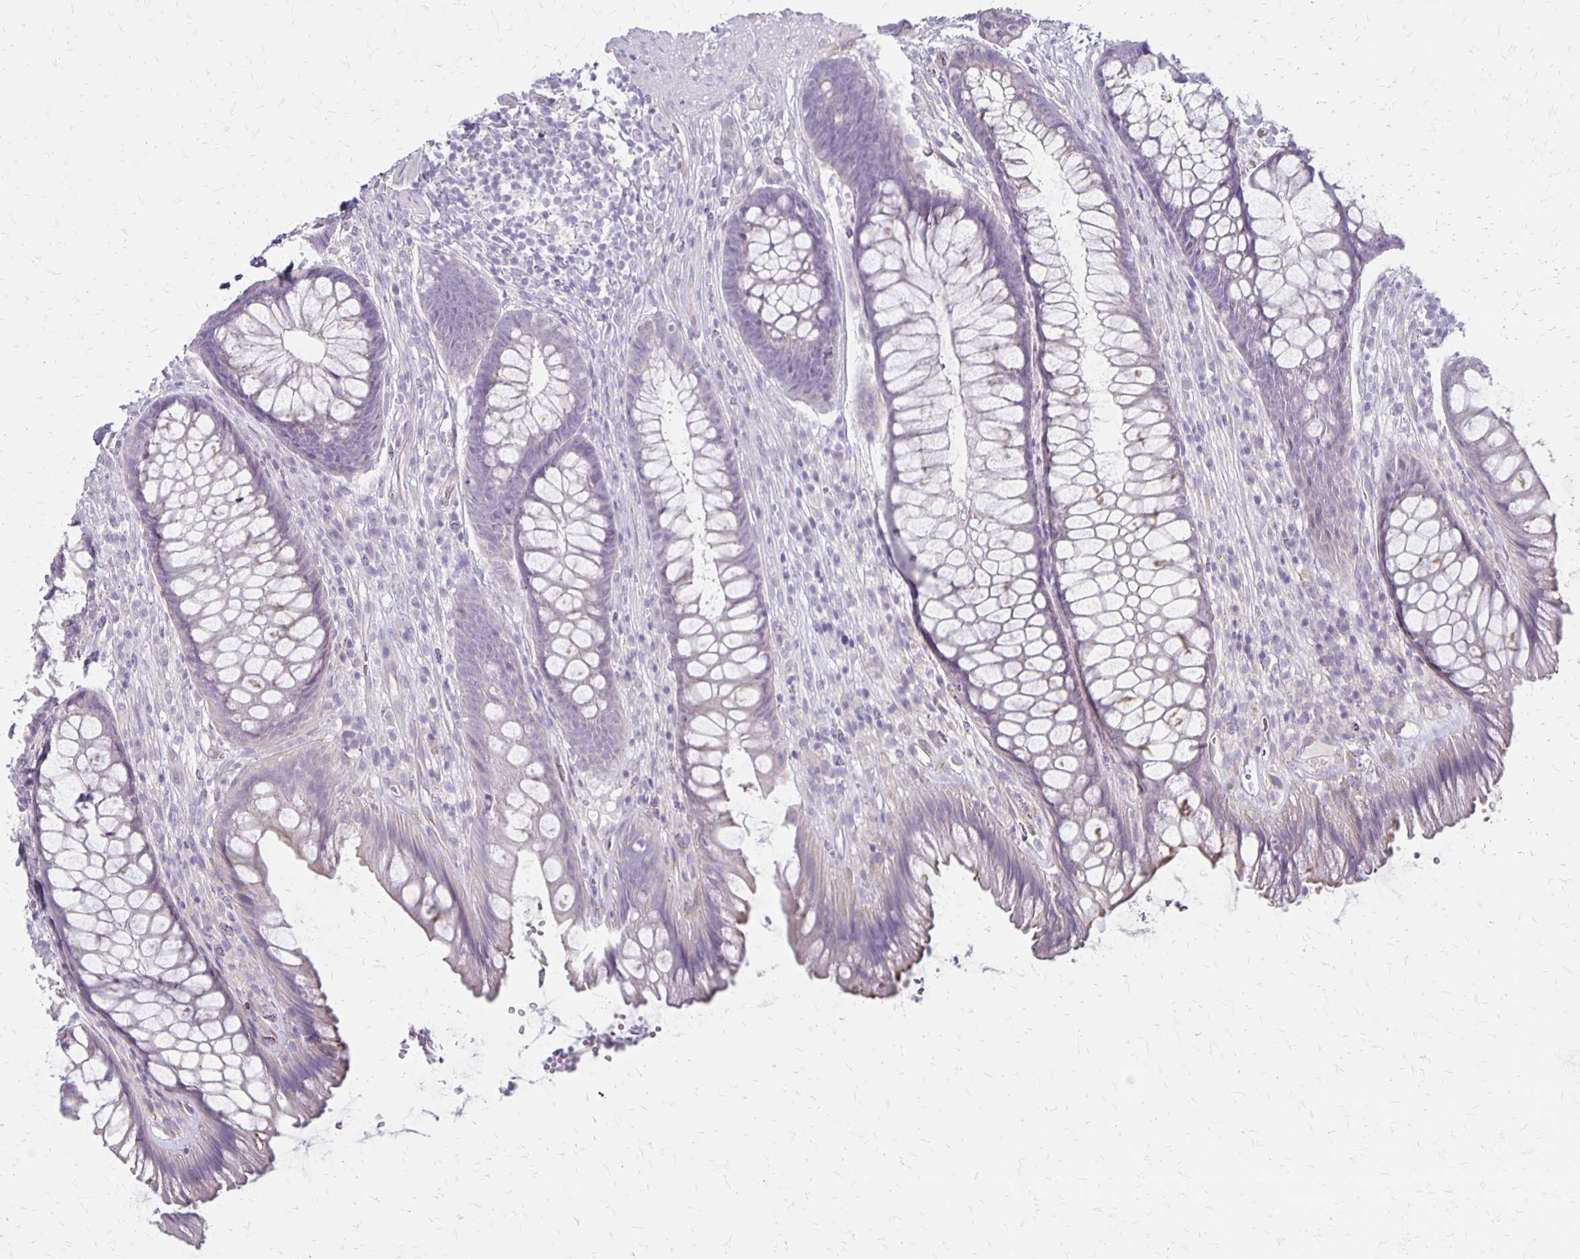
{"staining": {"intensity": "negative", "quantity": "none", "location": "none"}, "tissue": "rectum", "cell_type": "Glandular cells", "image_type": "normal", "snomed": [{"axis": "morphology", "description": "Normal tissue, NOS"}, {"axis": "topography", "description": "Rectum"}], "caption": "Human rectum stained for a protein using immunohistochemistry (IHC) displays no positivity in glandular cells.", "gene": "HOMER1", "patient": {"sex": "male", "age": 53}}